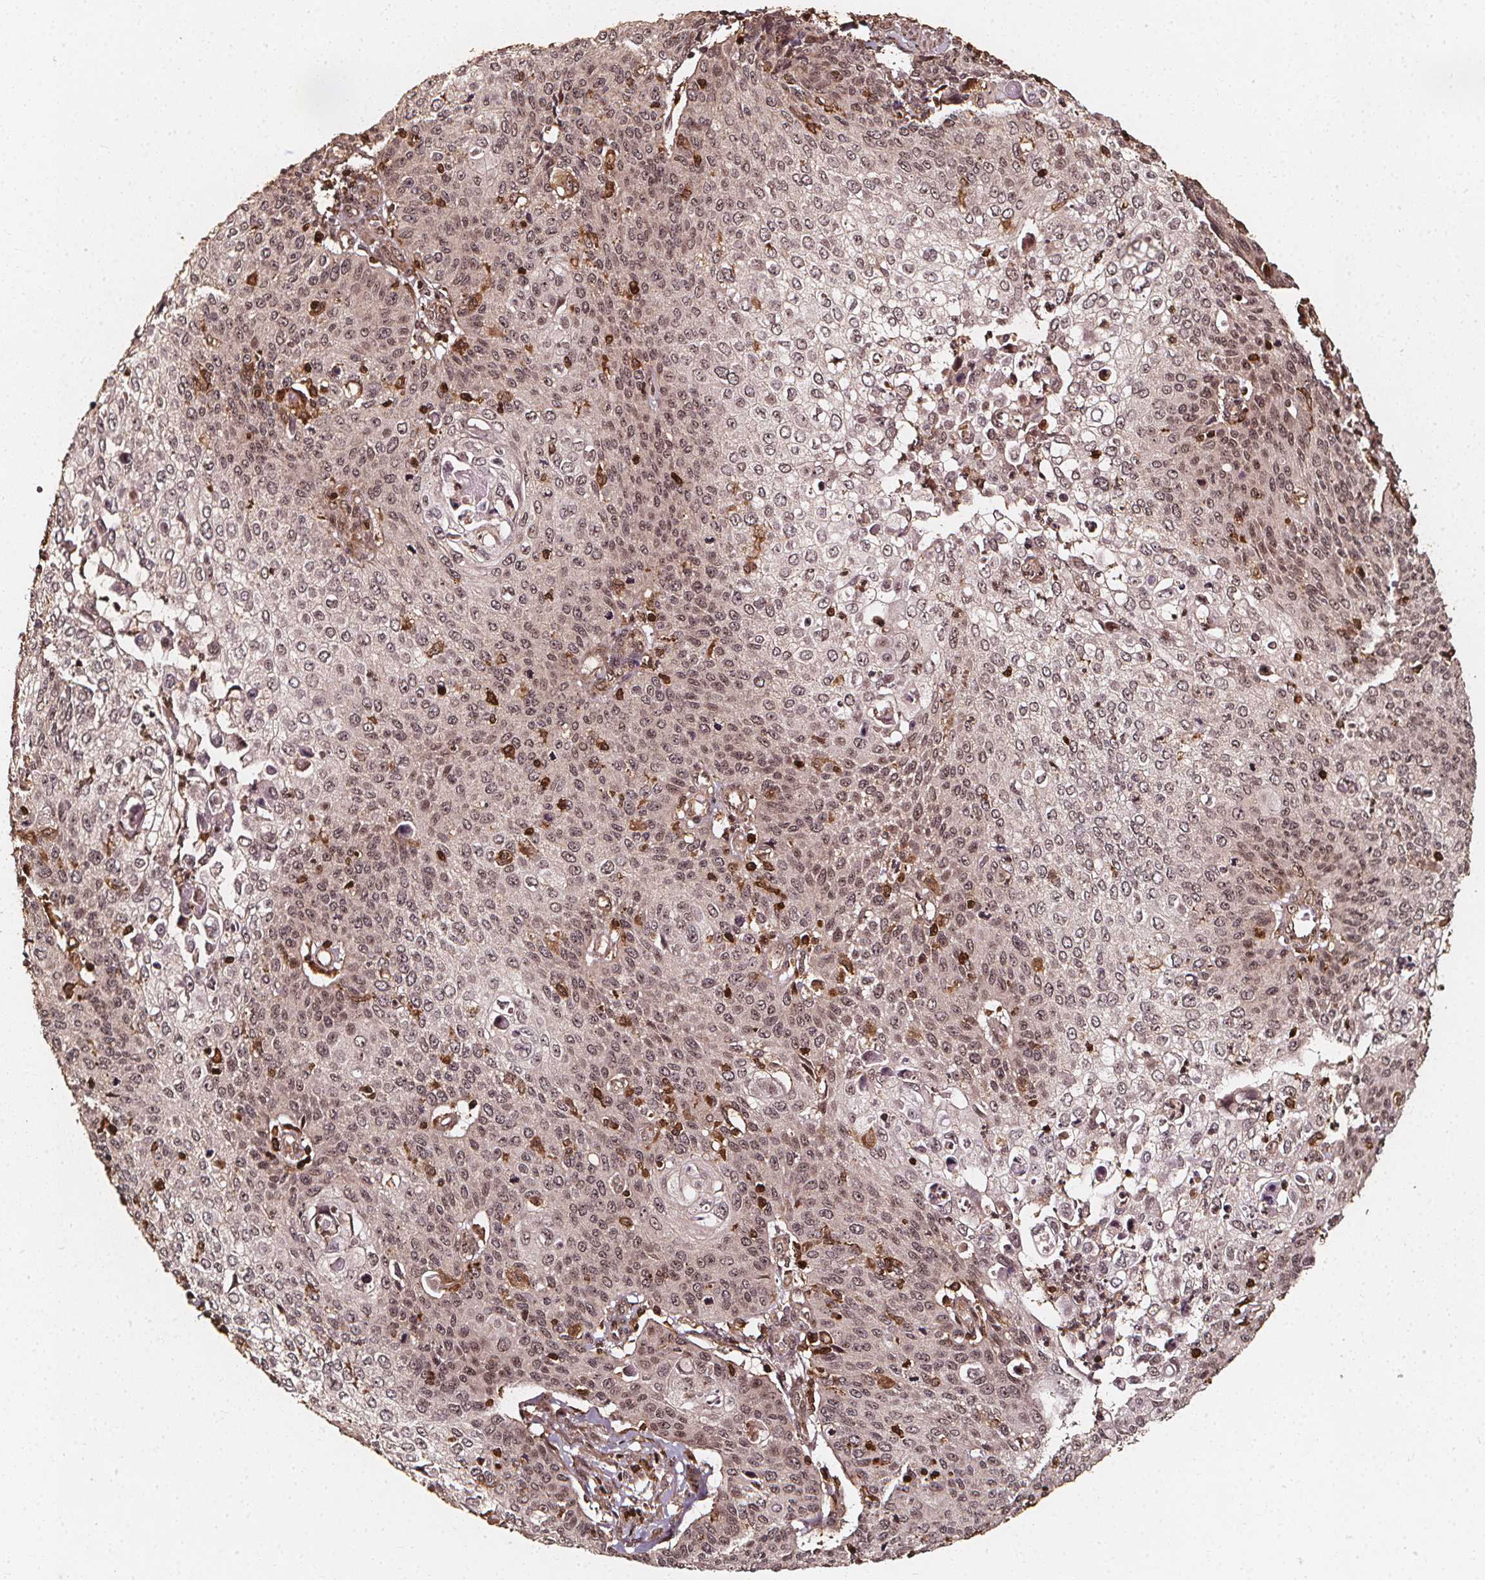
{"staining": {"intensity": "weak", "quantity": "25%-75%", "location": "nuclear"}, "tissue": "cervical cancer", "cell_type": "Tumor cells", "image_type": "cancer", "snomed": [{"axis": "morphology", "description": "Squamous cell carcinoma, NOS"}, {"axis": "topography", "description": "Cervix"}], "caption": "Cervical cancer (squamous cell carcinoma) tissue shows weak nuclear positivity in approximately 25%-75% of tumor cells", "gene": "EXOSC9", "patient": {"sex": "female", "age": 65}}